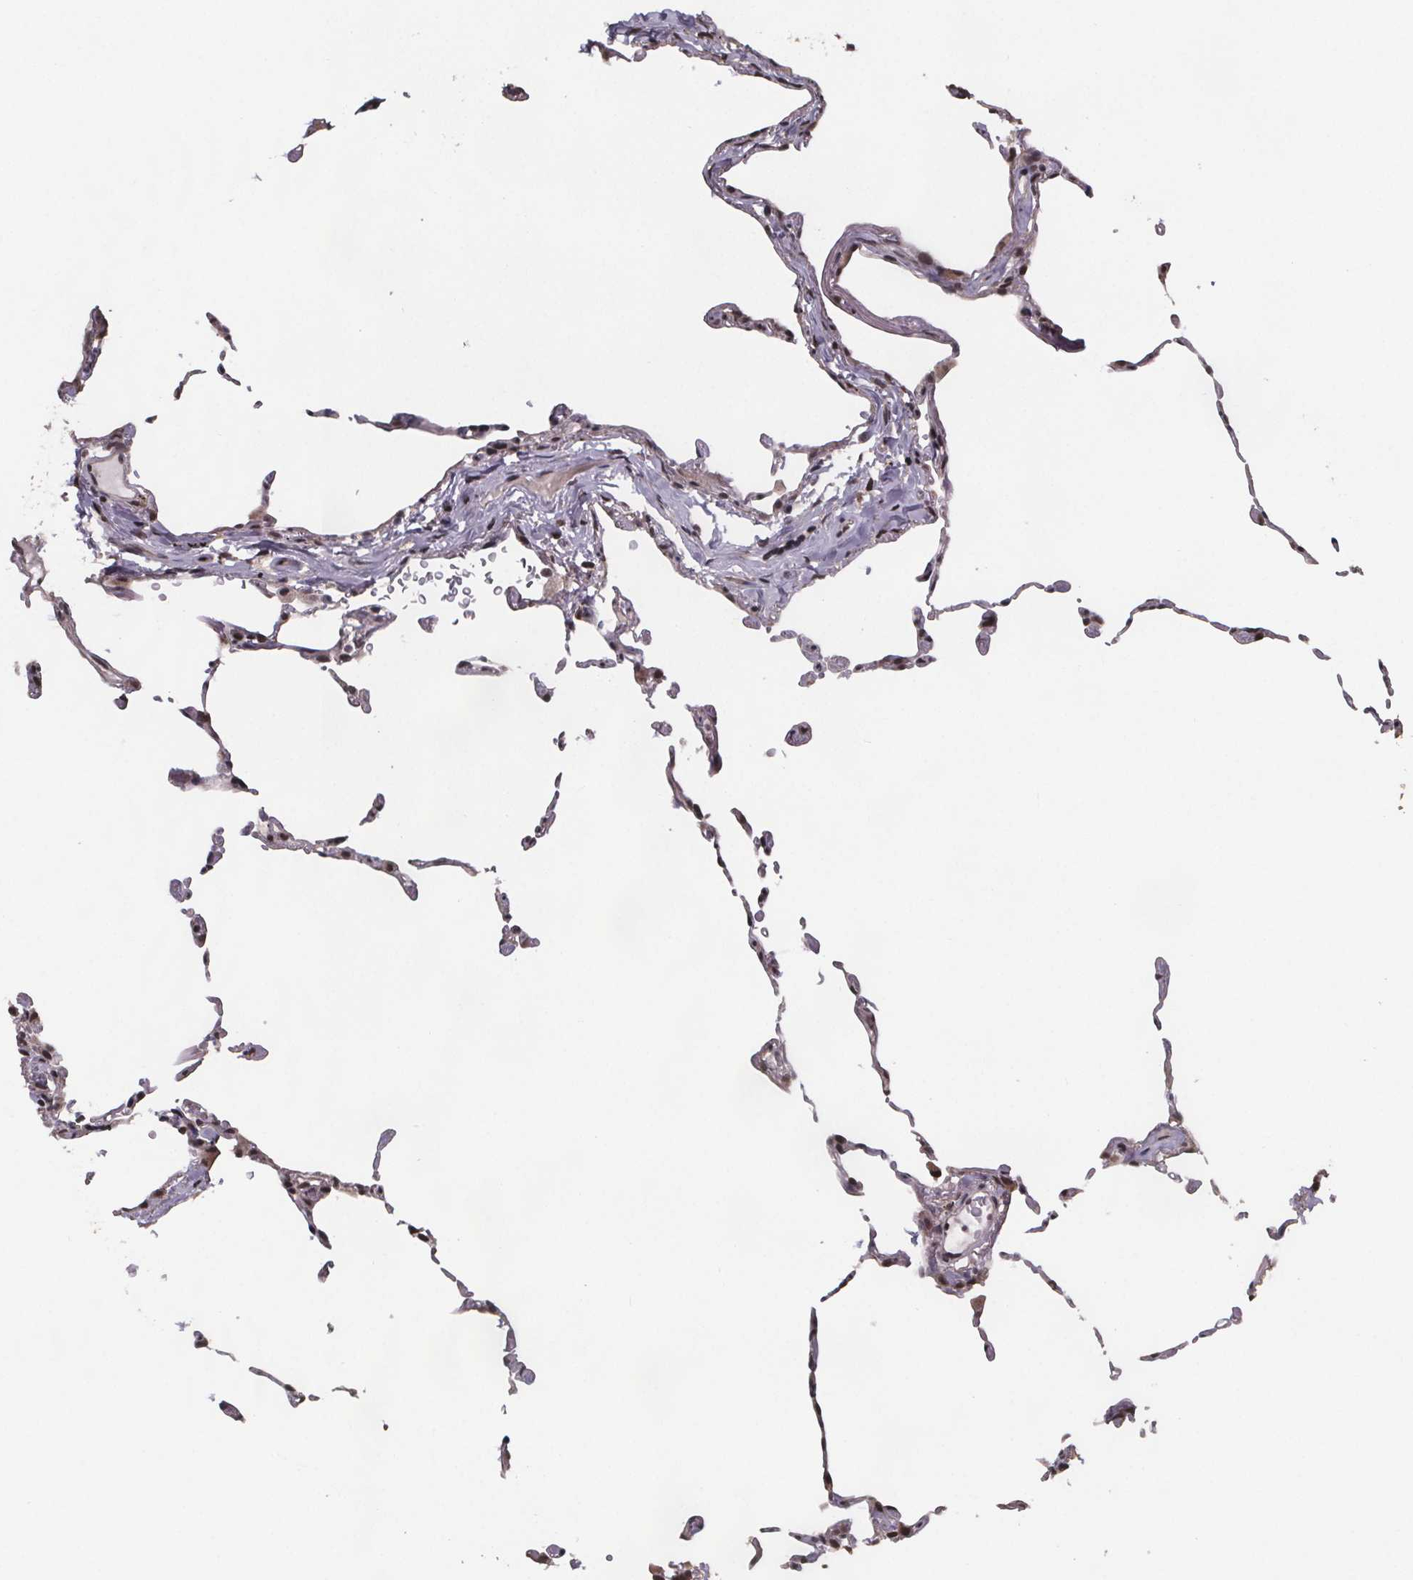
{"staining": {"intensity": "weak", "quantity": "<25%", "location": "nuclear"}, "tissue": "lung", "cell_type": "Alveolar cells", "image_type": "normal", "snomed": [{"axis": "morphology", "description": "Normal tissue, NOS"}, {"axis": "topography", "description": "Lung"}], "caption": "High magnification brightfield microscopy of unremarkable lung stained with DAB (brown) and counterstained with hematoxylin (blue): alveolar cells show no significant expression. (DAB immunohistochemistry visualized using brightfield microscopy, high magnification).", "gene": "U2SURP", "patient": {"sex": "female", "age": 57}}